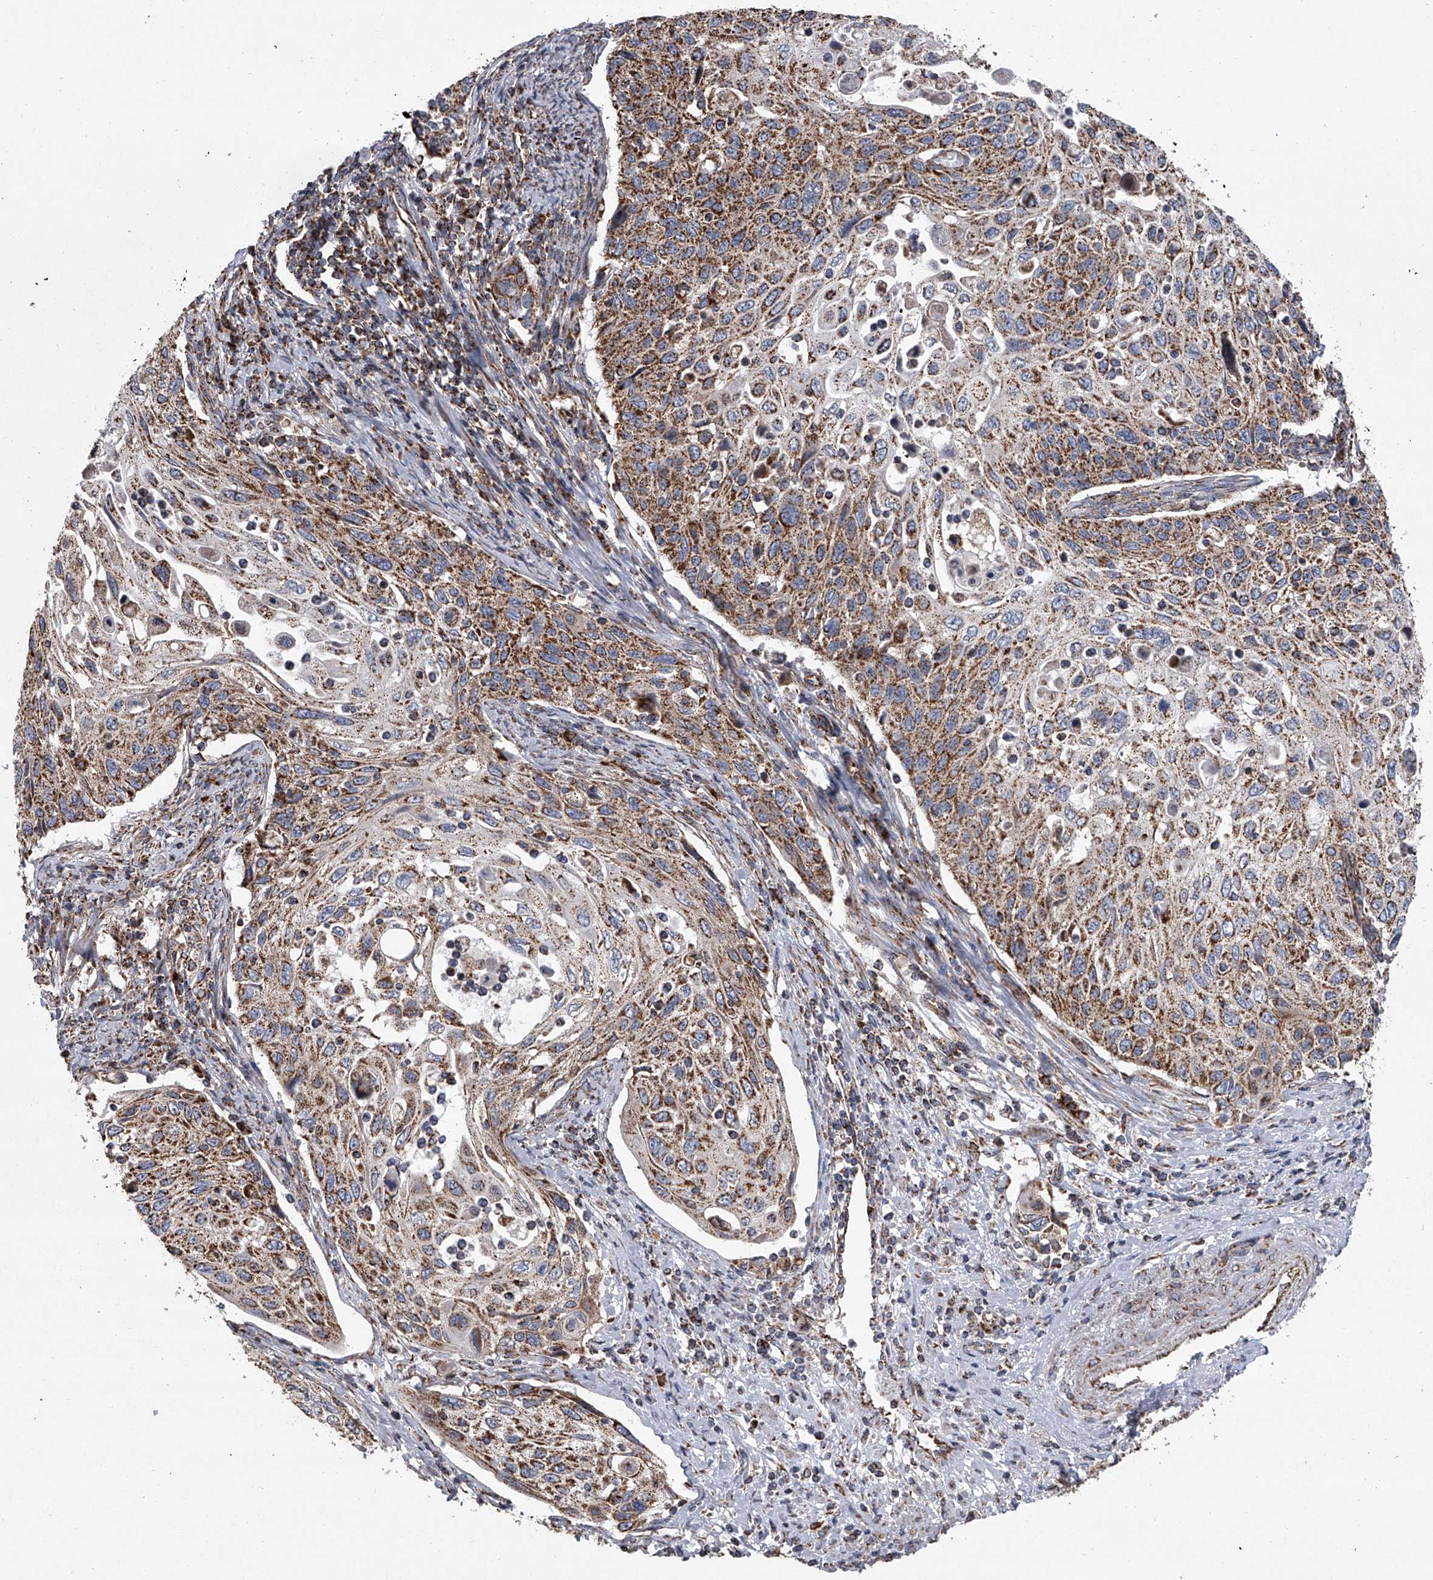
{"staining": {"intensity": "moderate", "quantity": ">75%", "location": "cytoplasmic/membranous"}, "tissue": "cervical cancer", "cell_type": "Tumor cells", "image_type": "cancer", "snomed": [{"axis": "morphology", "description": "Squamous cell carcinoma, NOS"}, {"axis": "topography", "description": "Cervix"}], "caption": "Immunohistochemical staining of human squamous cell carcinoma (cervical) displays medium levels of moderate cytoplasmic/membranous positivity in about >75% of tumor cells. Nuclei are stained in blue.", "gene": "ZC3H15", "patient": {"sex": "female", "age": 70}}